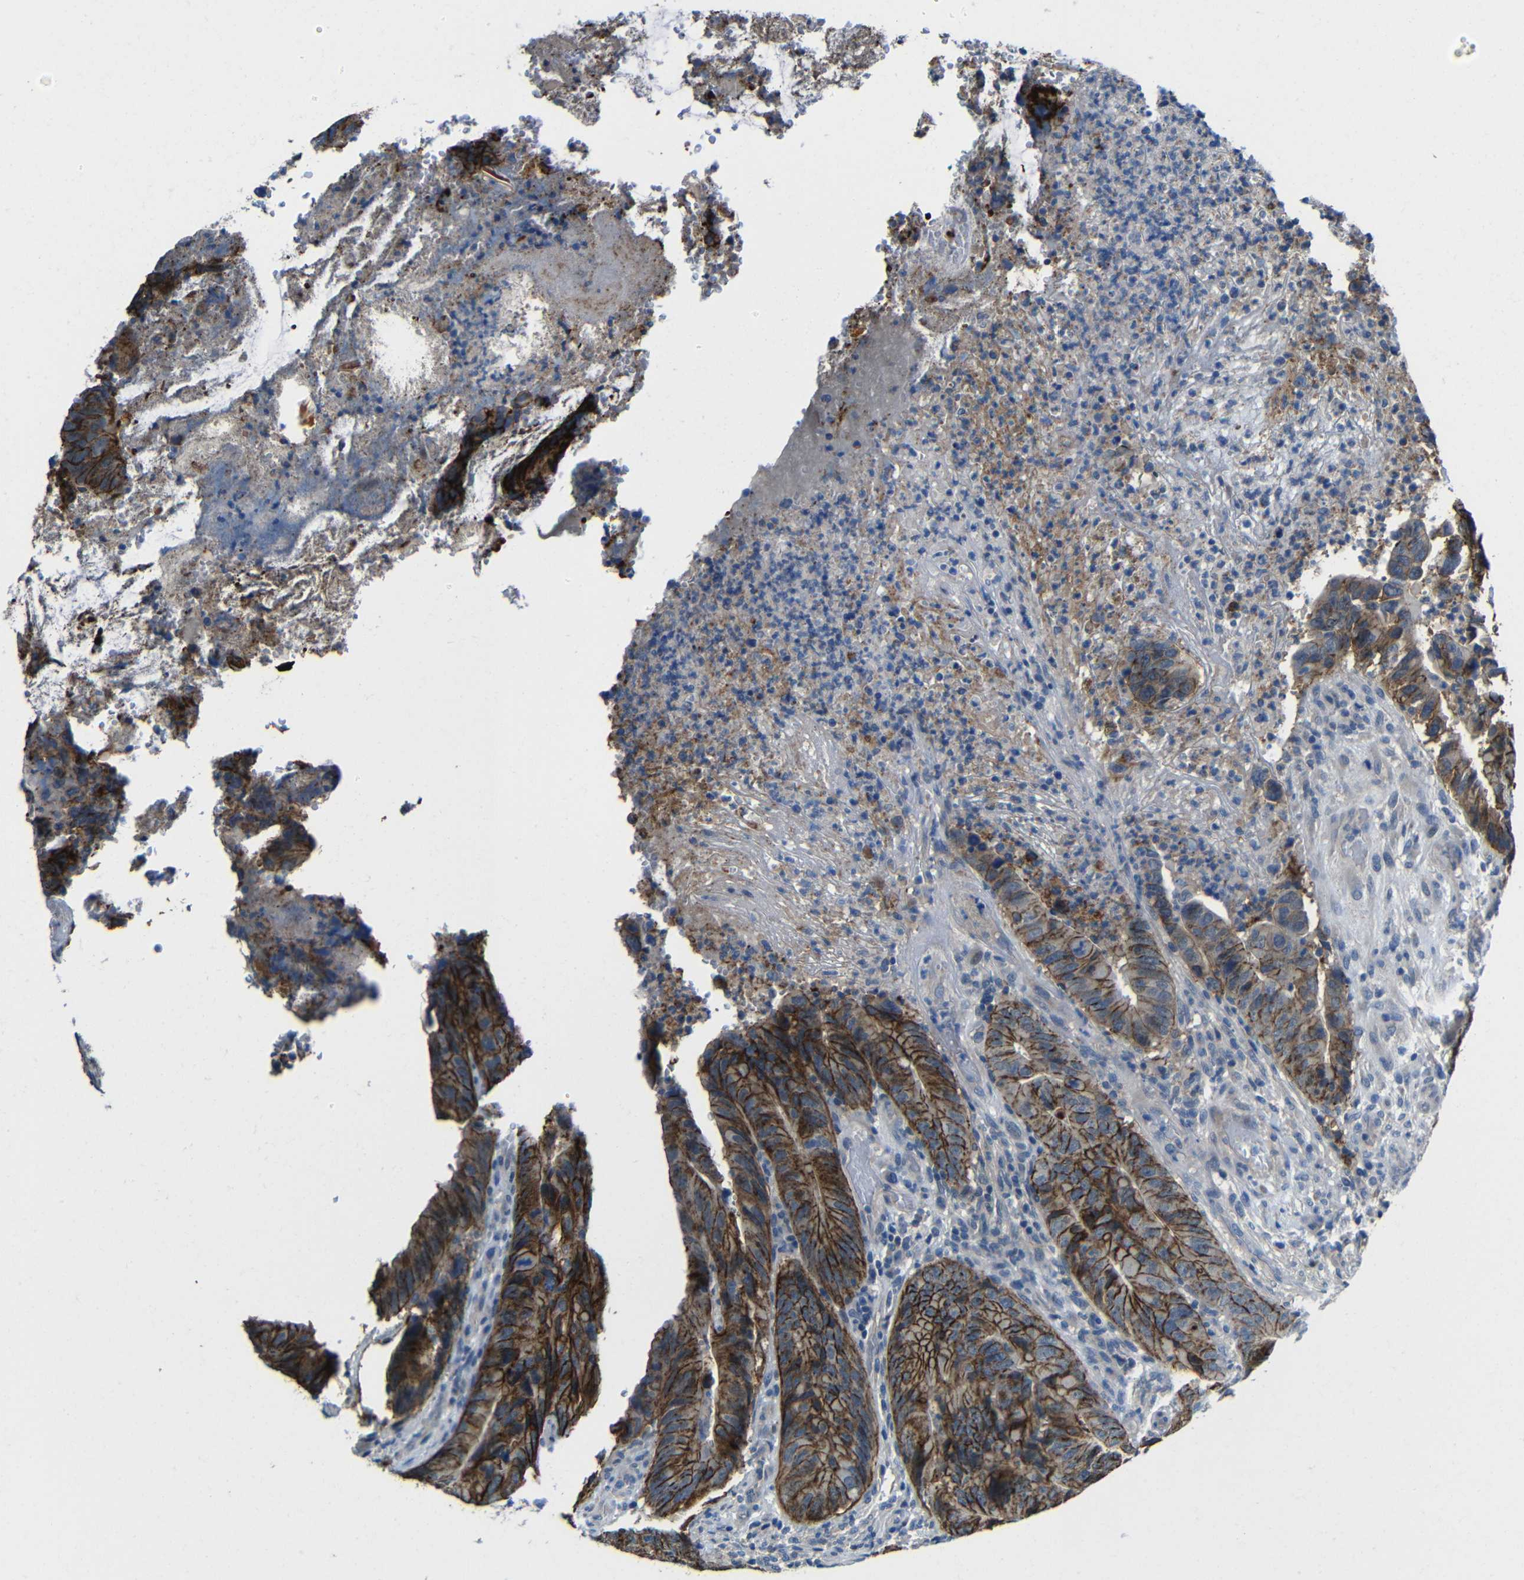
{"staining": {"intensity": "strong", "quantity": ">75%", "location": "cytoplasmic/membranous"}, "tissue": "colorectal cancer", "cell_type": "Tumor cells", "image_type": "cancer", "snomed": [{"axis": "morphology", "description": "Normal tissue, NOS"}, {"axis": "morphology", "description": "Adenocarcinoma, NOS"}, {"axis": "topography", "description": "Colon"}], "caption": "This is an image of IHC staining of adenocarcinoma (colorectal), which shows strong staining in the cytoplasmic/membranous of tumor cells.", "gene": "ZNF90", "patient": {"sex": "male", "age": 56}}